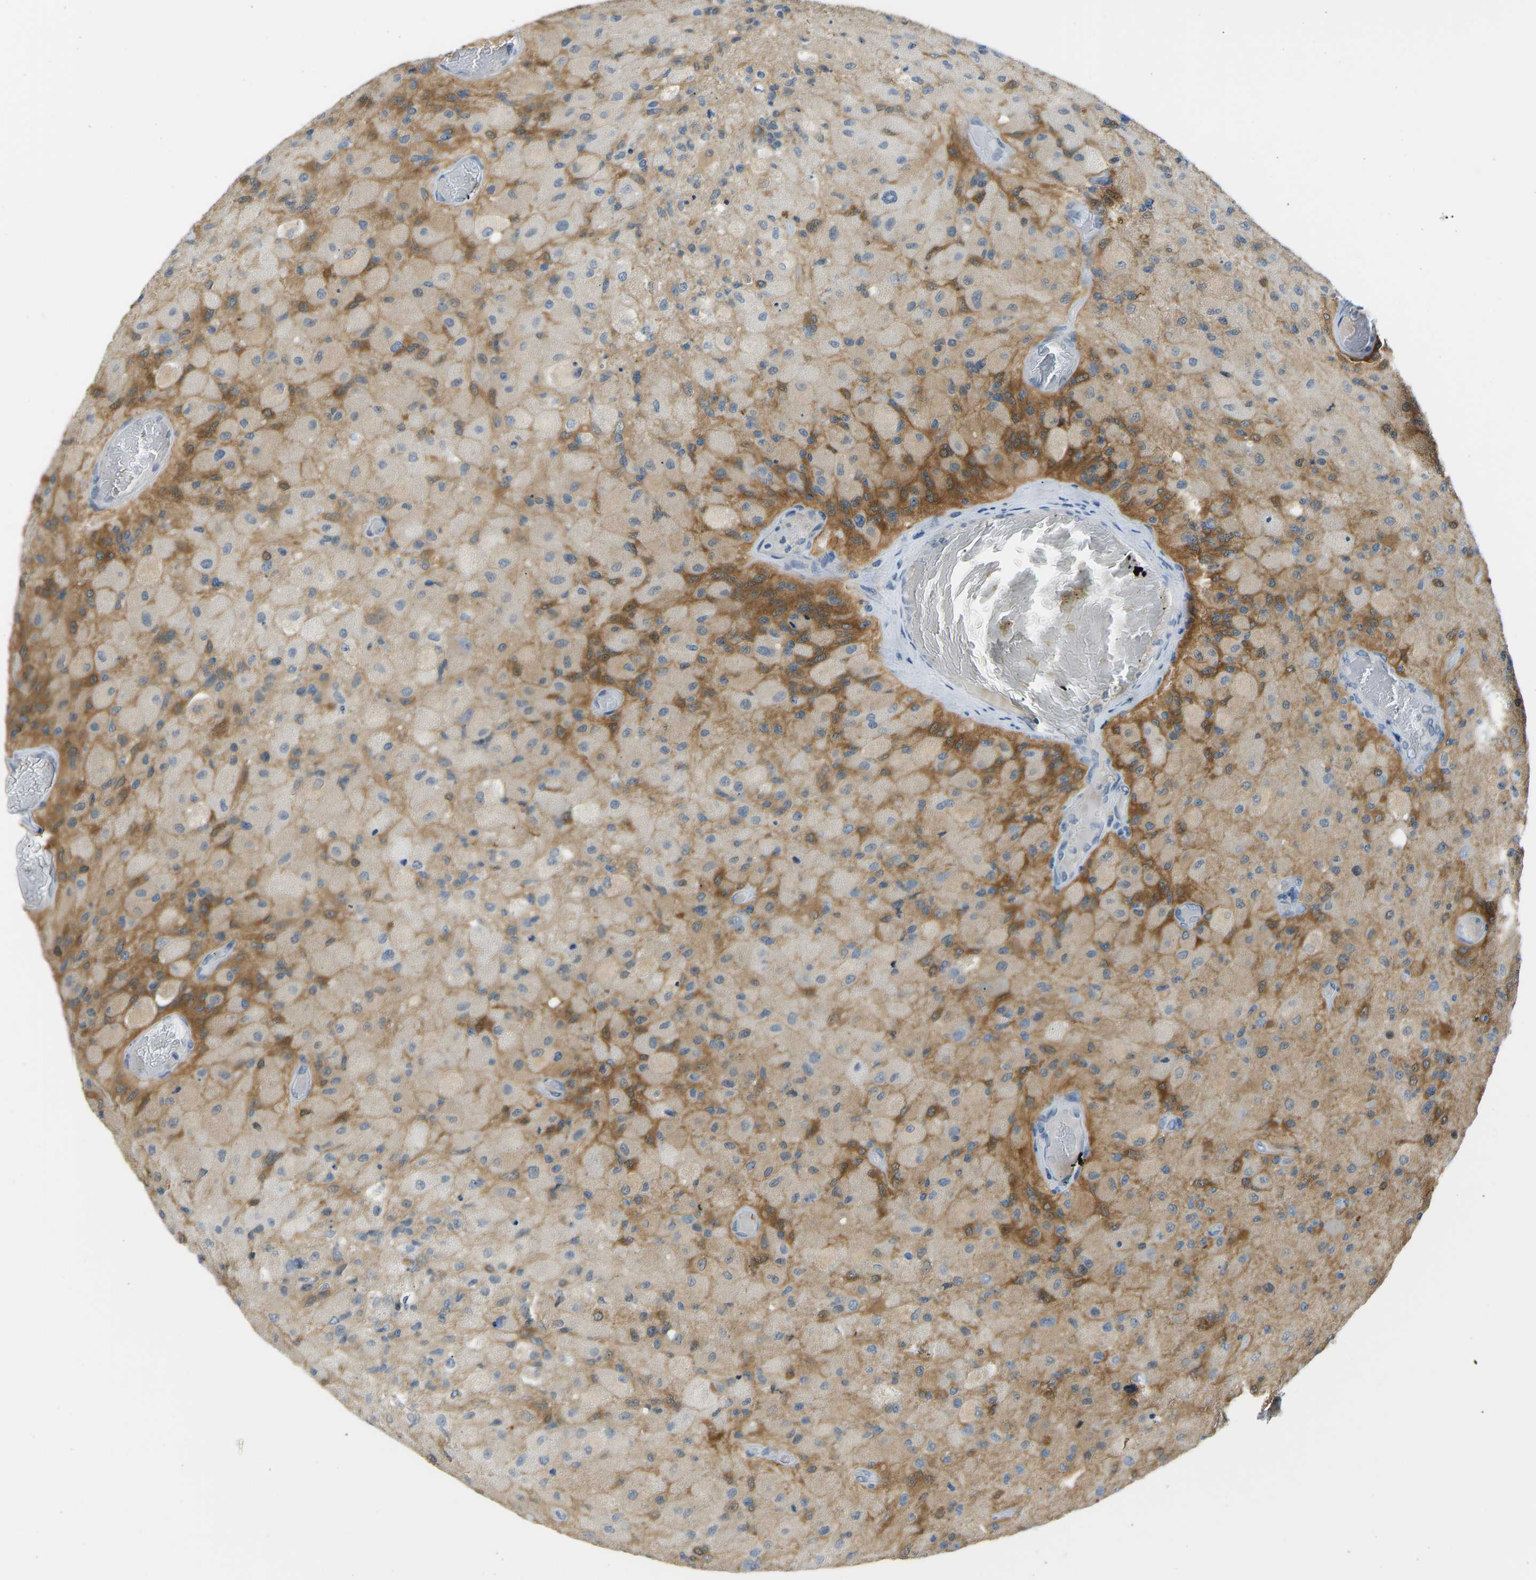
{"staining": {"intensity": "moderate", "quantity": ">75%", "location": "cytoplasmic/membranous"}, "tissue": "glioma", "cell_type": "Tumor cells", "image_type": "cancer", "snomed": [{"axis": "morphology", "description": "Normal tissue, NOS"}, {"axis": "morphology", "description": "Glioma, malignant, High grade"}, {"axis": "topography", "description": "Cerebral cortex"}], "caption": "IHC of human malignant high-grade glioma exhibits medium levels of moderate cytoplasmic/membranous positivity in about >75% of tumor cells.", "gene": "PSAT1", "patient": {"sex": "male", "age": 77}}